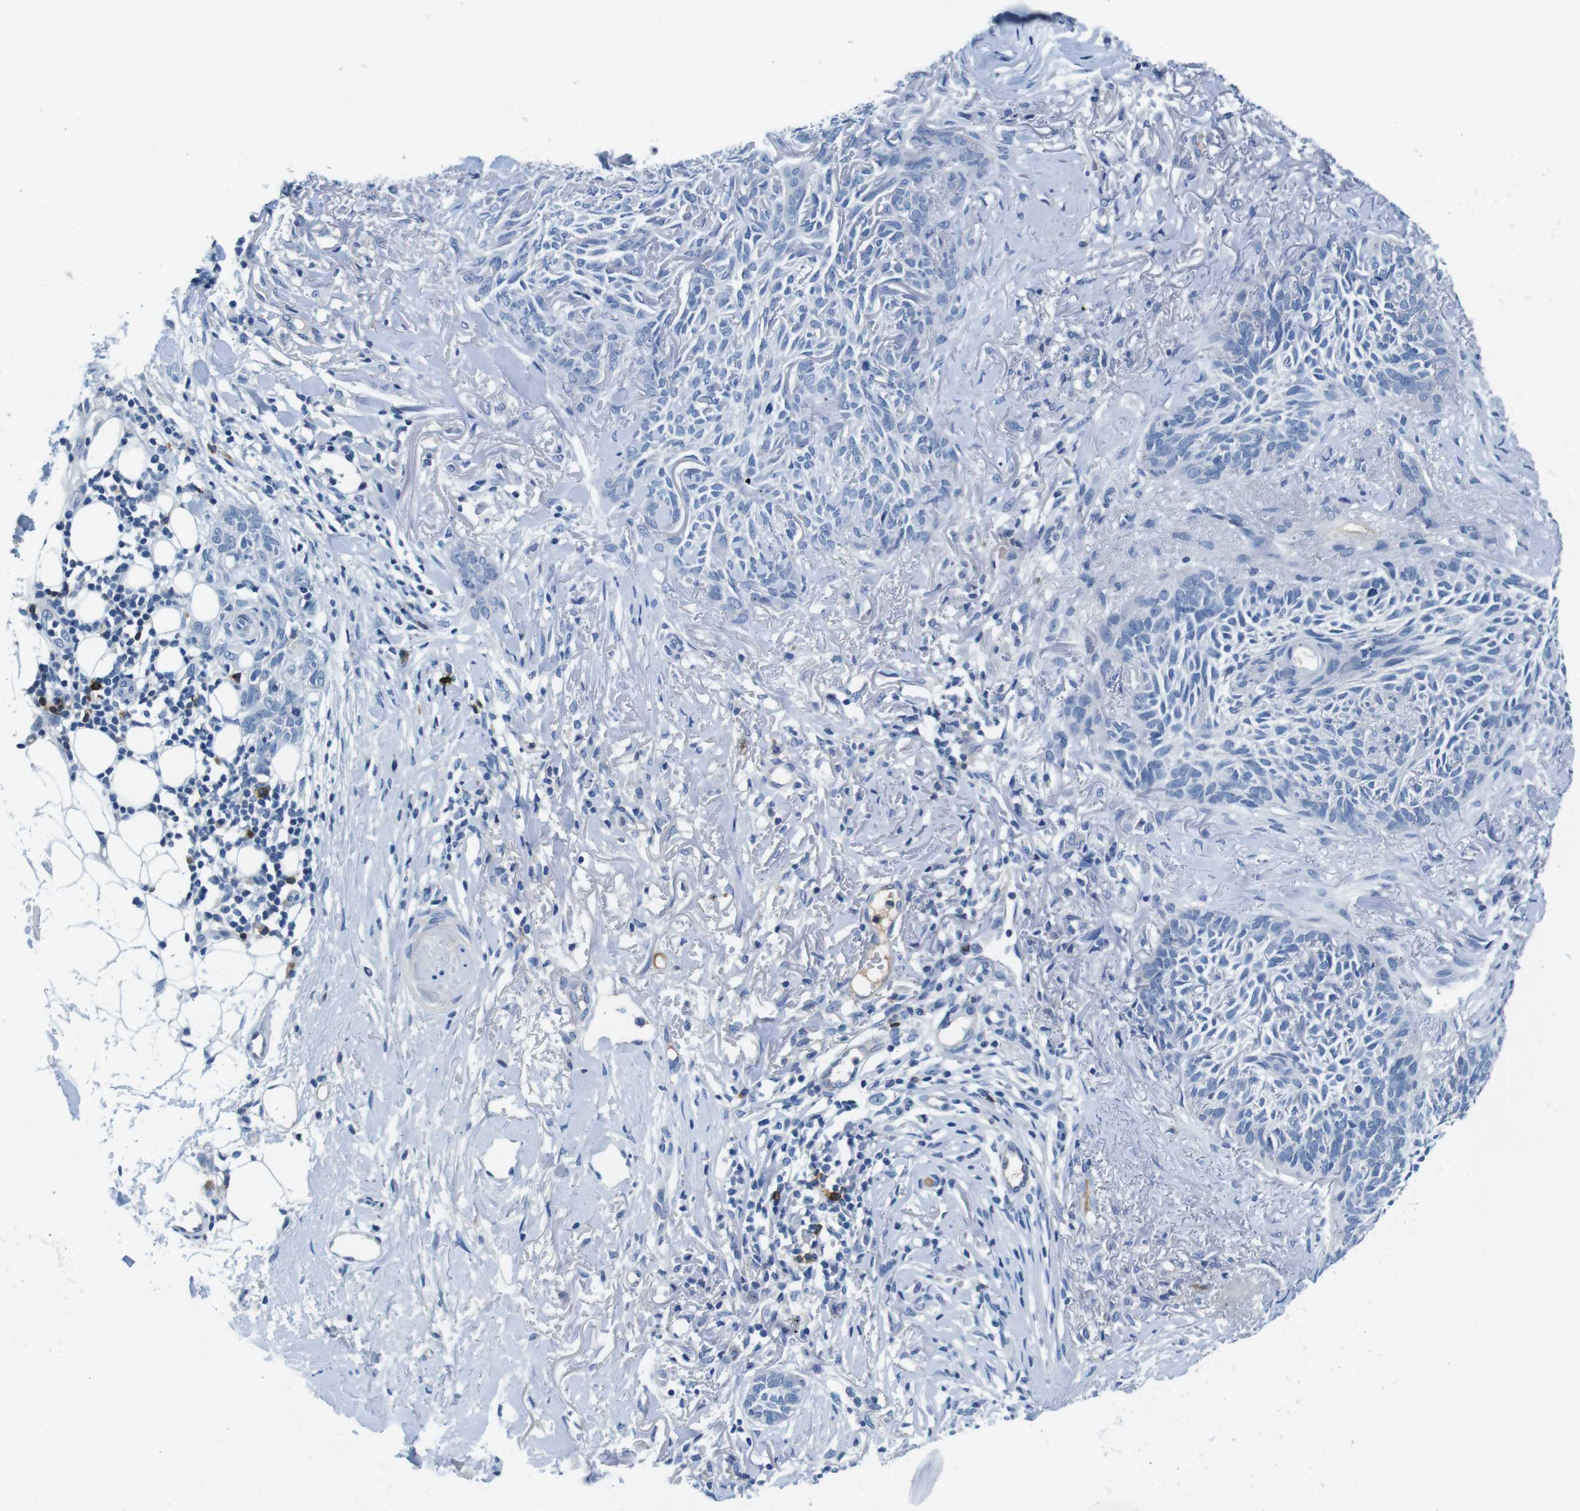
{"staining": {"intensity": "negative", "quantity": "none", "location": "none"}, "tissue": "skin cancer", "cell_type": "Tumor cells", "image_type": "cancer", "snomed": [{"axis": "morphology", "description": "Basal cell carcinoma"}, {"axis": "topography", "description": "Skin"}], "caption": "Tumor cells show no significant protein expression in skin cancer.", "gene": "IGHD", "patient": {"sex": "female", "age": 84}}